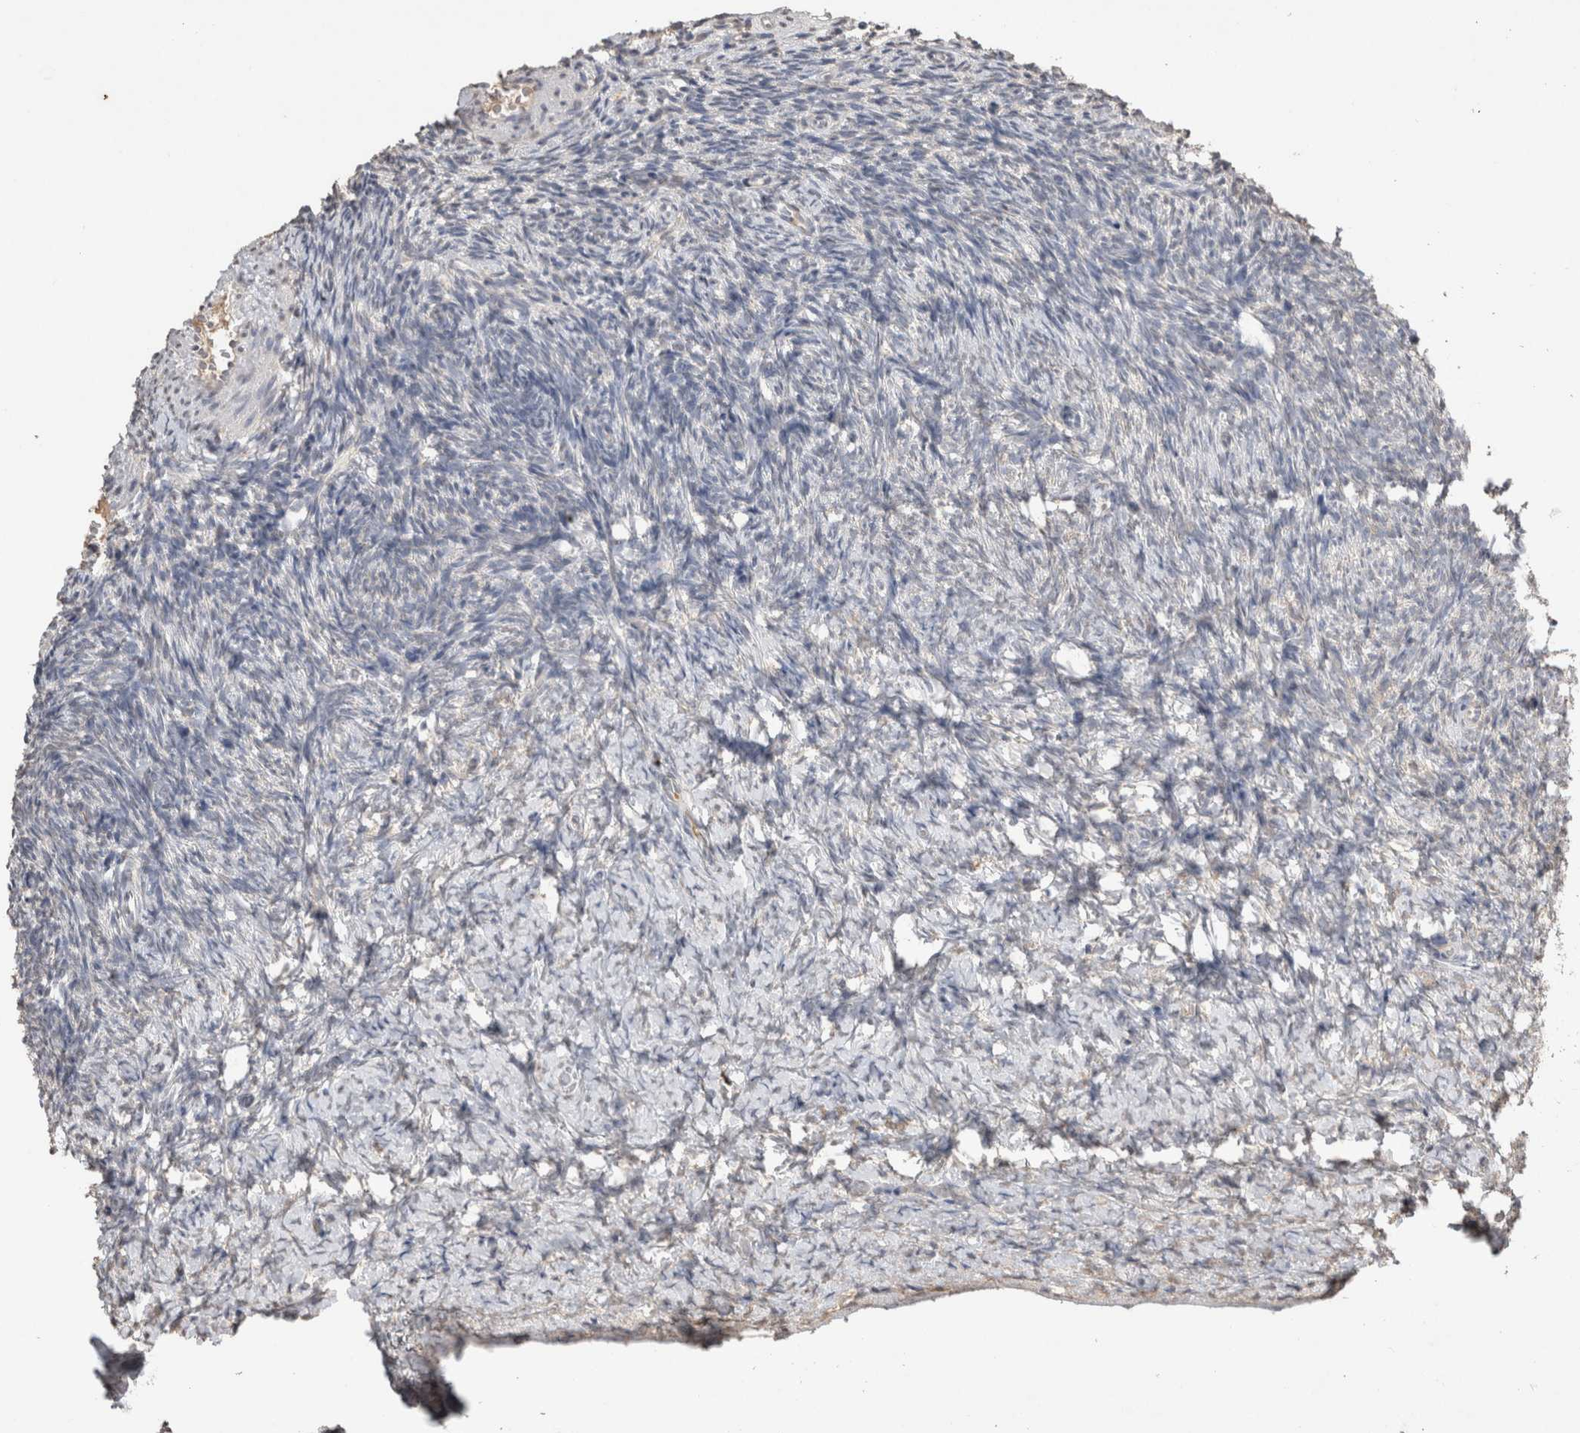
{"staining": {"intensity": "negative", "quantity": "none", "location": "none"}, "tissue": "ovary", "cell_type": "Ovarian stroma cells", "image_type": "normal", "snomed": [{"axis": "morphology", "description": "Normal tissue, NOS"}, {"axis": "topography", "description": "Ovary"}], "caption": "This micrograph is of benign ovary stained with immunohistochemistry (IHC) to label a protein in brown with the nuclei are counter-stained blue. There is no staining in ovarian stroma cells. (DAB (3,3'-diaminobenzidine) IHC with hematoxylin counter stain).", "gene": "NAALADL2", "patient": {"sex": "female", "age": 34}}